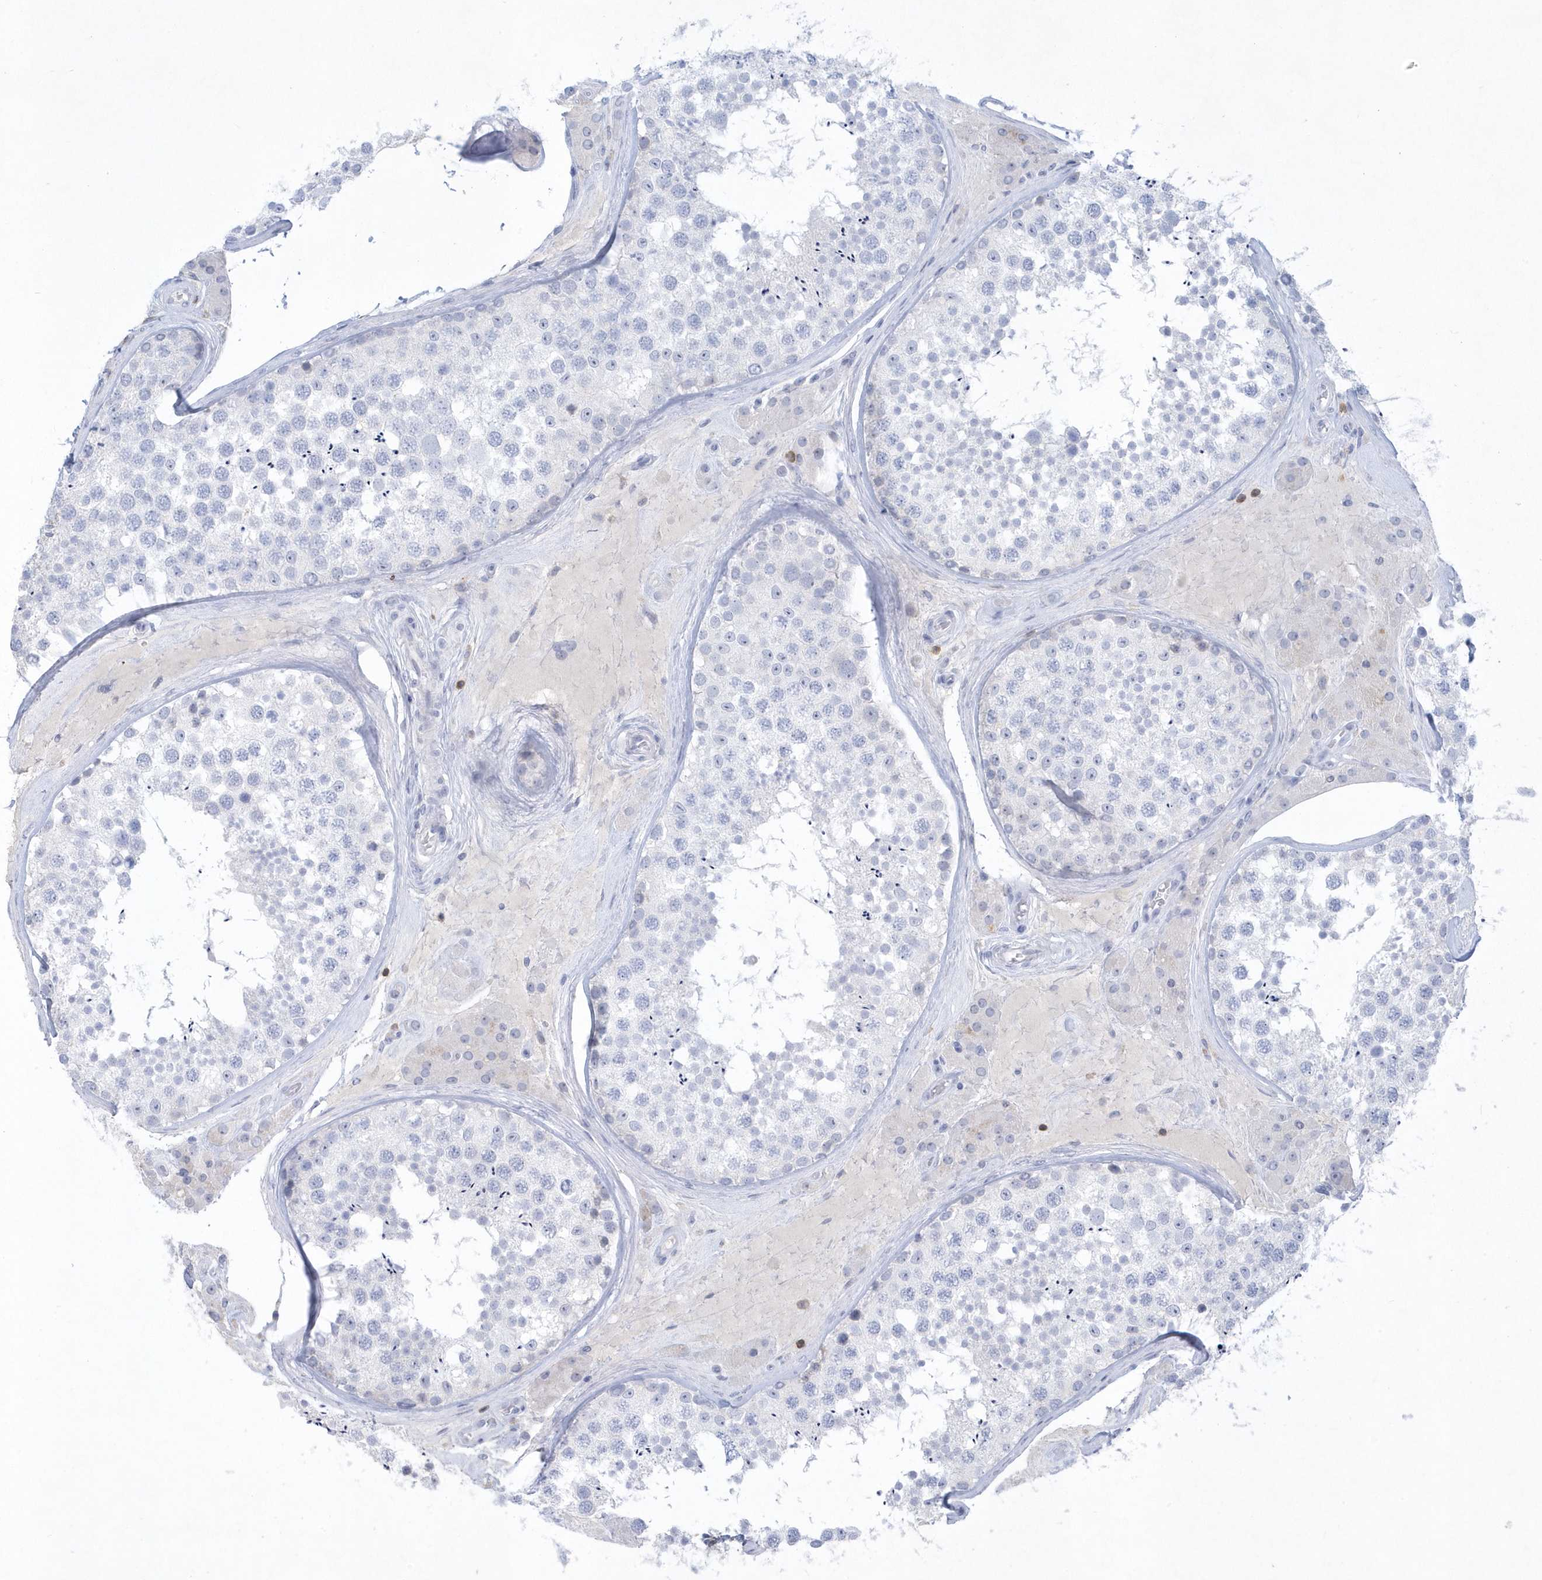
{"staining": {"intensity": "negative", "quantity": "none", "location": "none"}, "tissue": "testis", "cell_type": "Cells in seminiferous ducts", "image_type": "normal", "snomed": [{"axis": "morphology", "description": "Normal tissue, NOS"}, {"axis": "topography", "description": "Testis"}], "caption": "Benign testis was stained to show a protein in brown. There is no significant positivity in cells in seminiferous ducts.", "gene": "PSD4", "patient": {"sex": "male", "age": 46}}